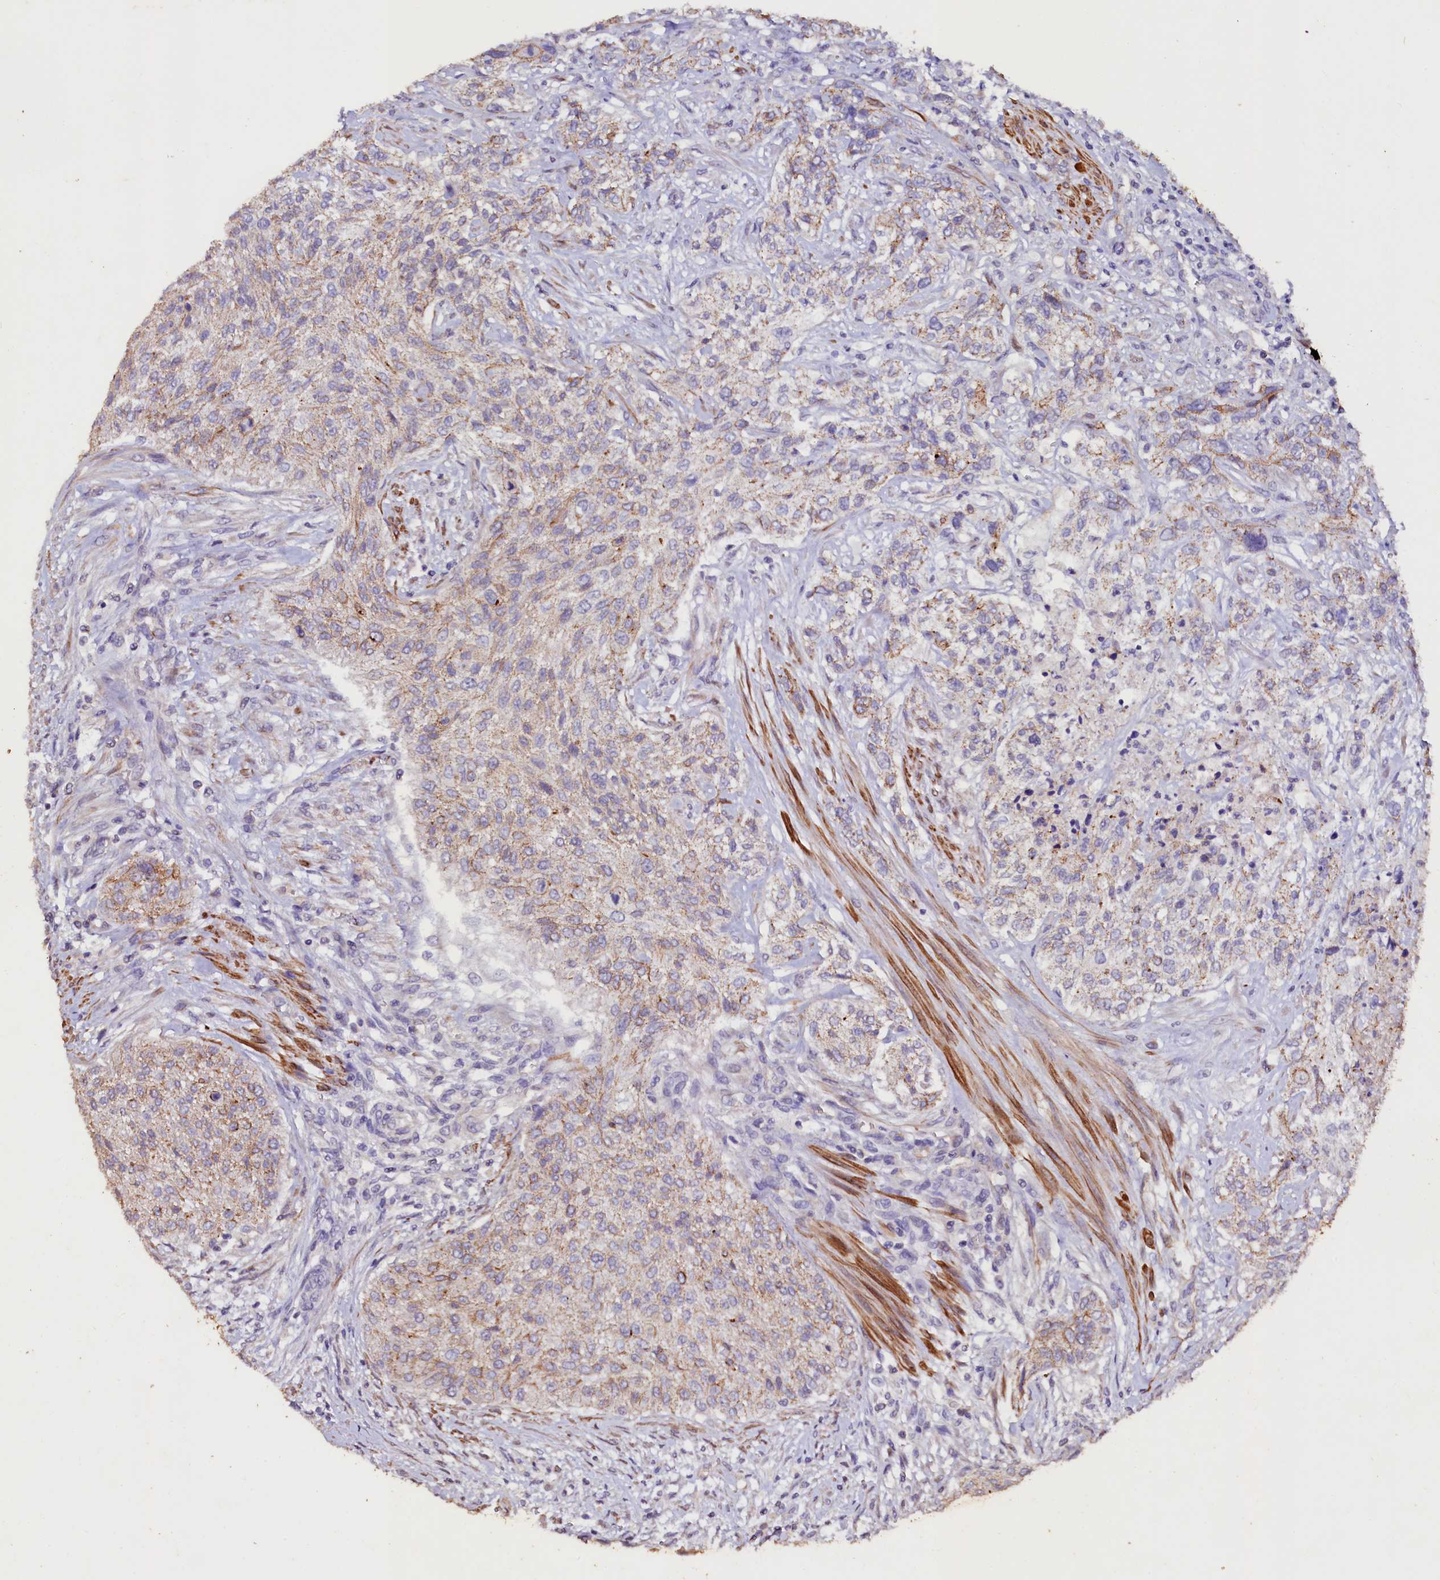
{"staining": {"intensity": "weak", "quantity": "<25%", "location": "cytoplasmic/membranous"}, "tissue": "urothelial cancer", "cell_type": "Tumor cells", "image_type": "cancer", "snomed": [{"axis": "morphology", "description": "Normal tissue, NOS"}, {"axis": "morphology", "description": "Urothelial carcinoma, NOS"}, {"axis": "topography", "description": "Urinary bladder"}, {"axis": "topography", "description": "Peripheral nerve tissue"}], "caption": "IHC histopathology image of human transitional cell carcinoma stained for a protein (brown), which shows no positivity in tumor cells.", "gene": "VPS36", "patient": {"sex": "male", "age": 35}}